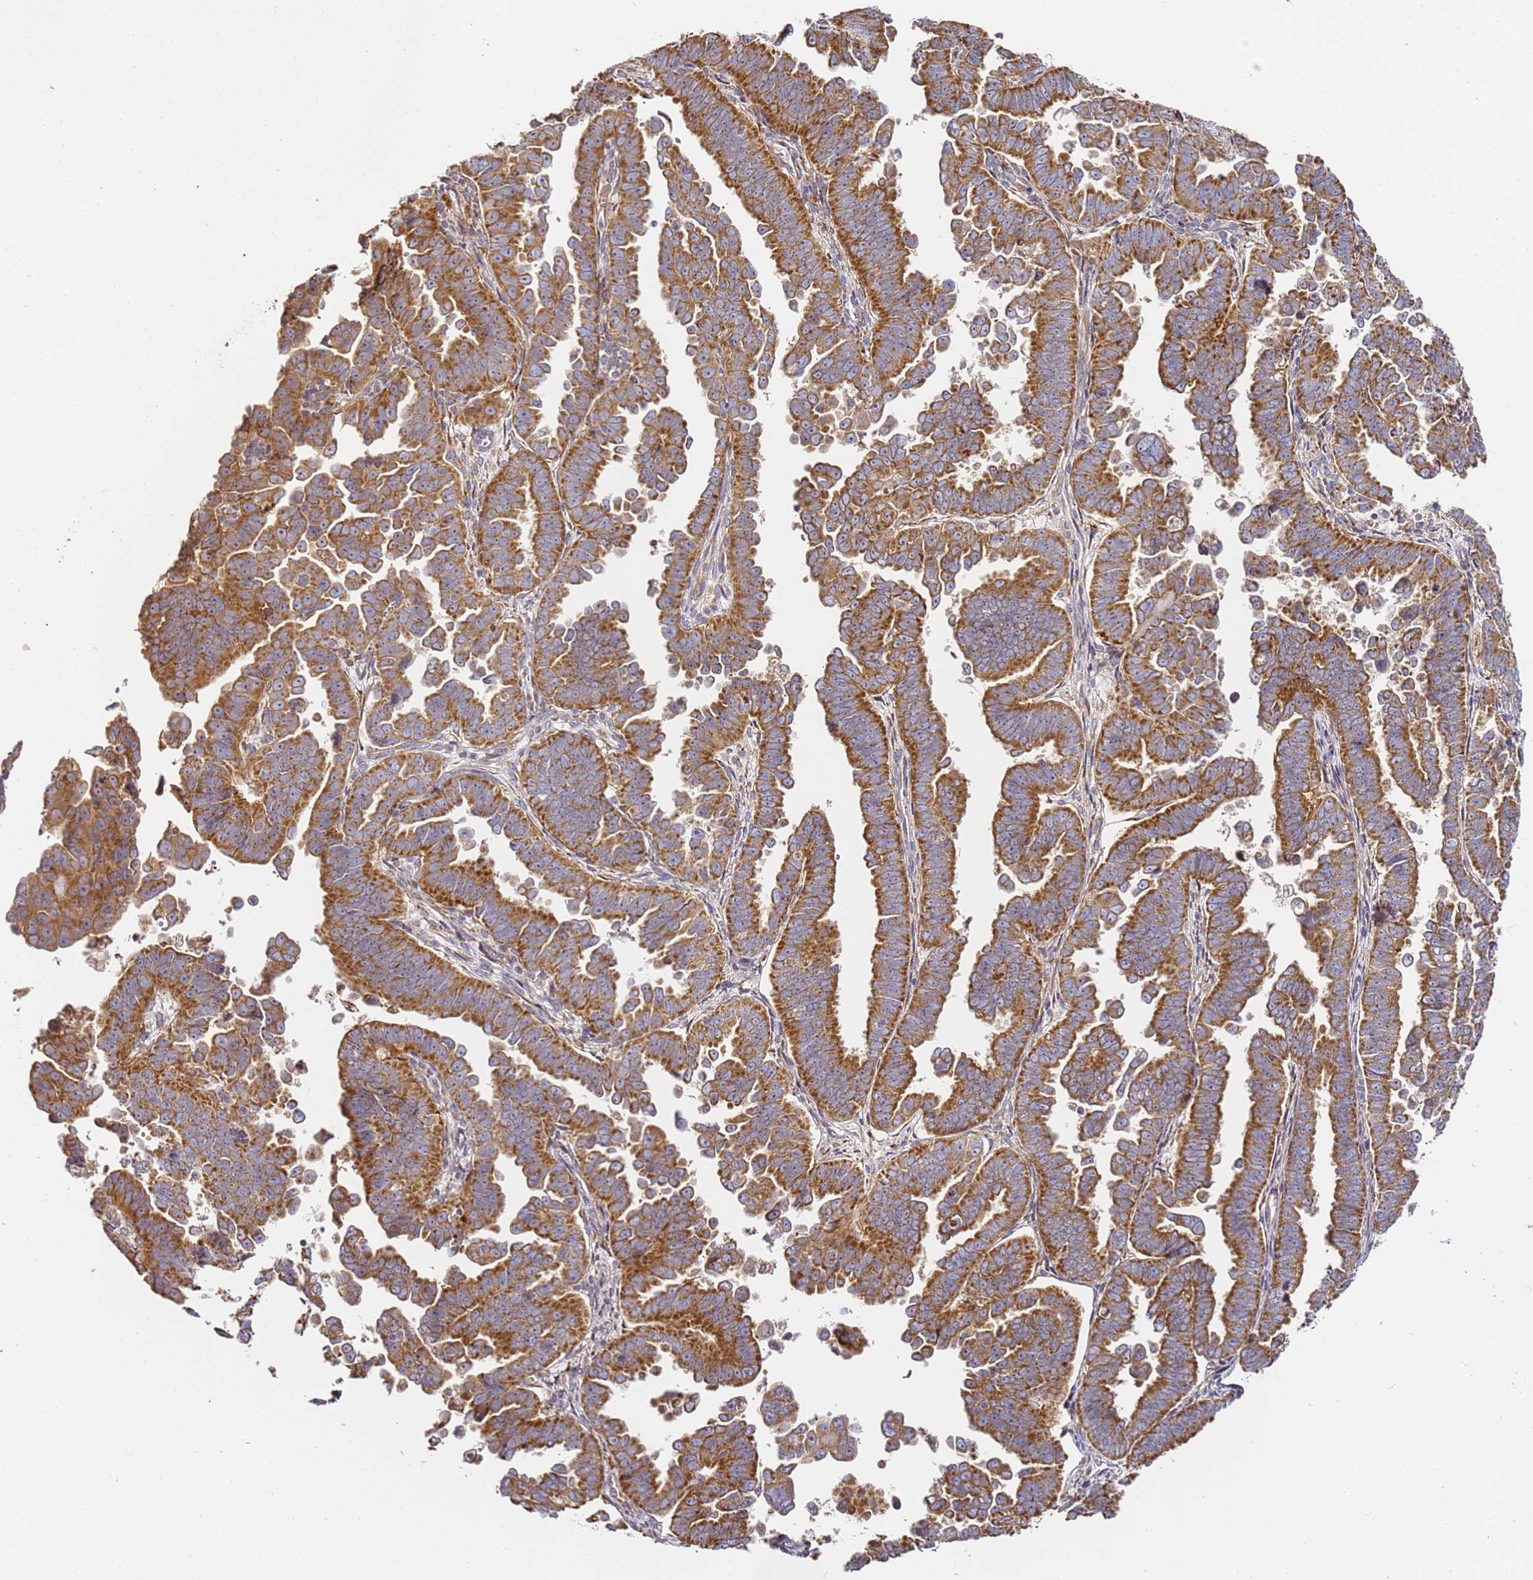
{"staining": {"intensity": "strong", "quantity": ">75%", "location": "cytoplasmic/membranous"}, "tissue": "endometrial cancer", "cell_type": "Tumor cells", "image_type": "cancer", "snomed": [{"axis": "morphology", "description": "Adenocarcinoma, NOS"}, {"axis": "topography", "description": "Endometrium"}], "caption": "Tumor cells reveal high levels of strong cytoplasmic/membranous staining in approximately >75% of cells in endometrial cancer (adenocarcinoma).", "gene": "RPL13A", "patient": {"sex": "female", "age": 75}}